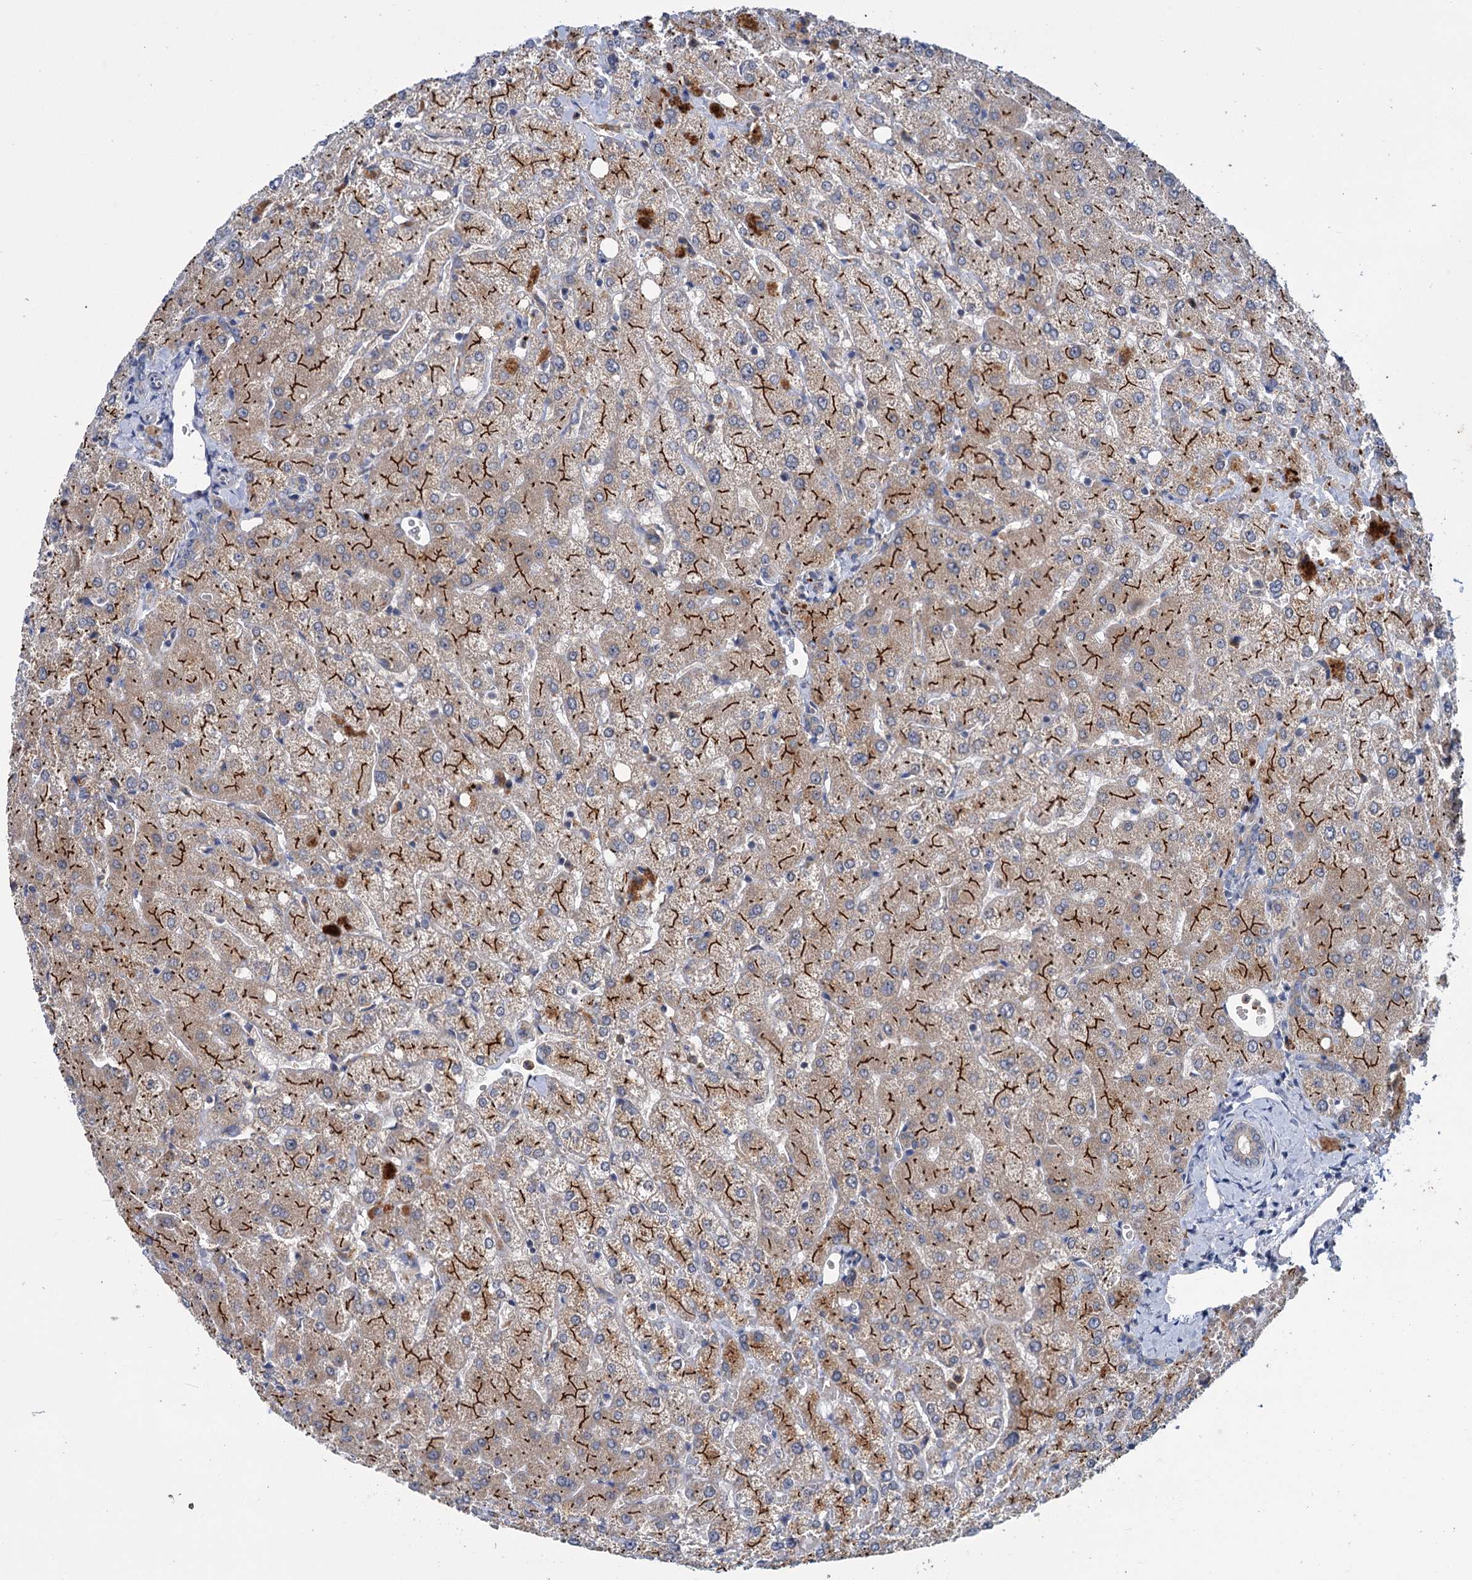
{"staining": {"intensity": "negative", "quantity": "none", "location": "none"}, "tissue": "liver", "cell_type": "Cholangiocytes", "image_type": "normal", "snomed": [{"axis": "morphology", "description": "Normal tissue, NOS"}, {"axis": "topography", "description": "Liver"}], "caption": "Cholangiocytes are negative for brown protein staining in unremarkable liver. Brightfield microscopy of IHC stained with DAB (3,3'-diaminobenzidine) (brown) and hematoxylin (blue), captured at high magnification.", "gene": "DYNC2H1", "patient": {"sex": "female", "age": 54}}